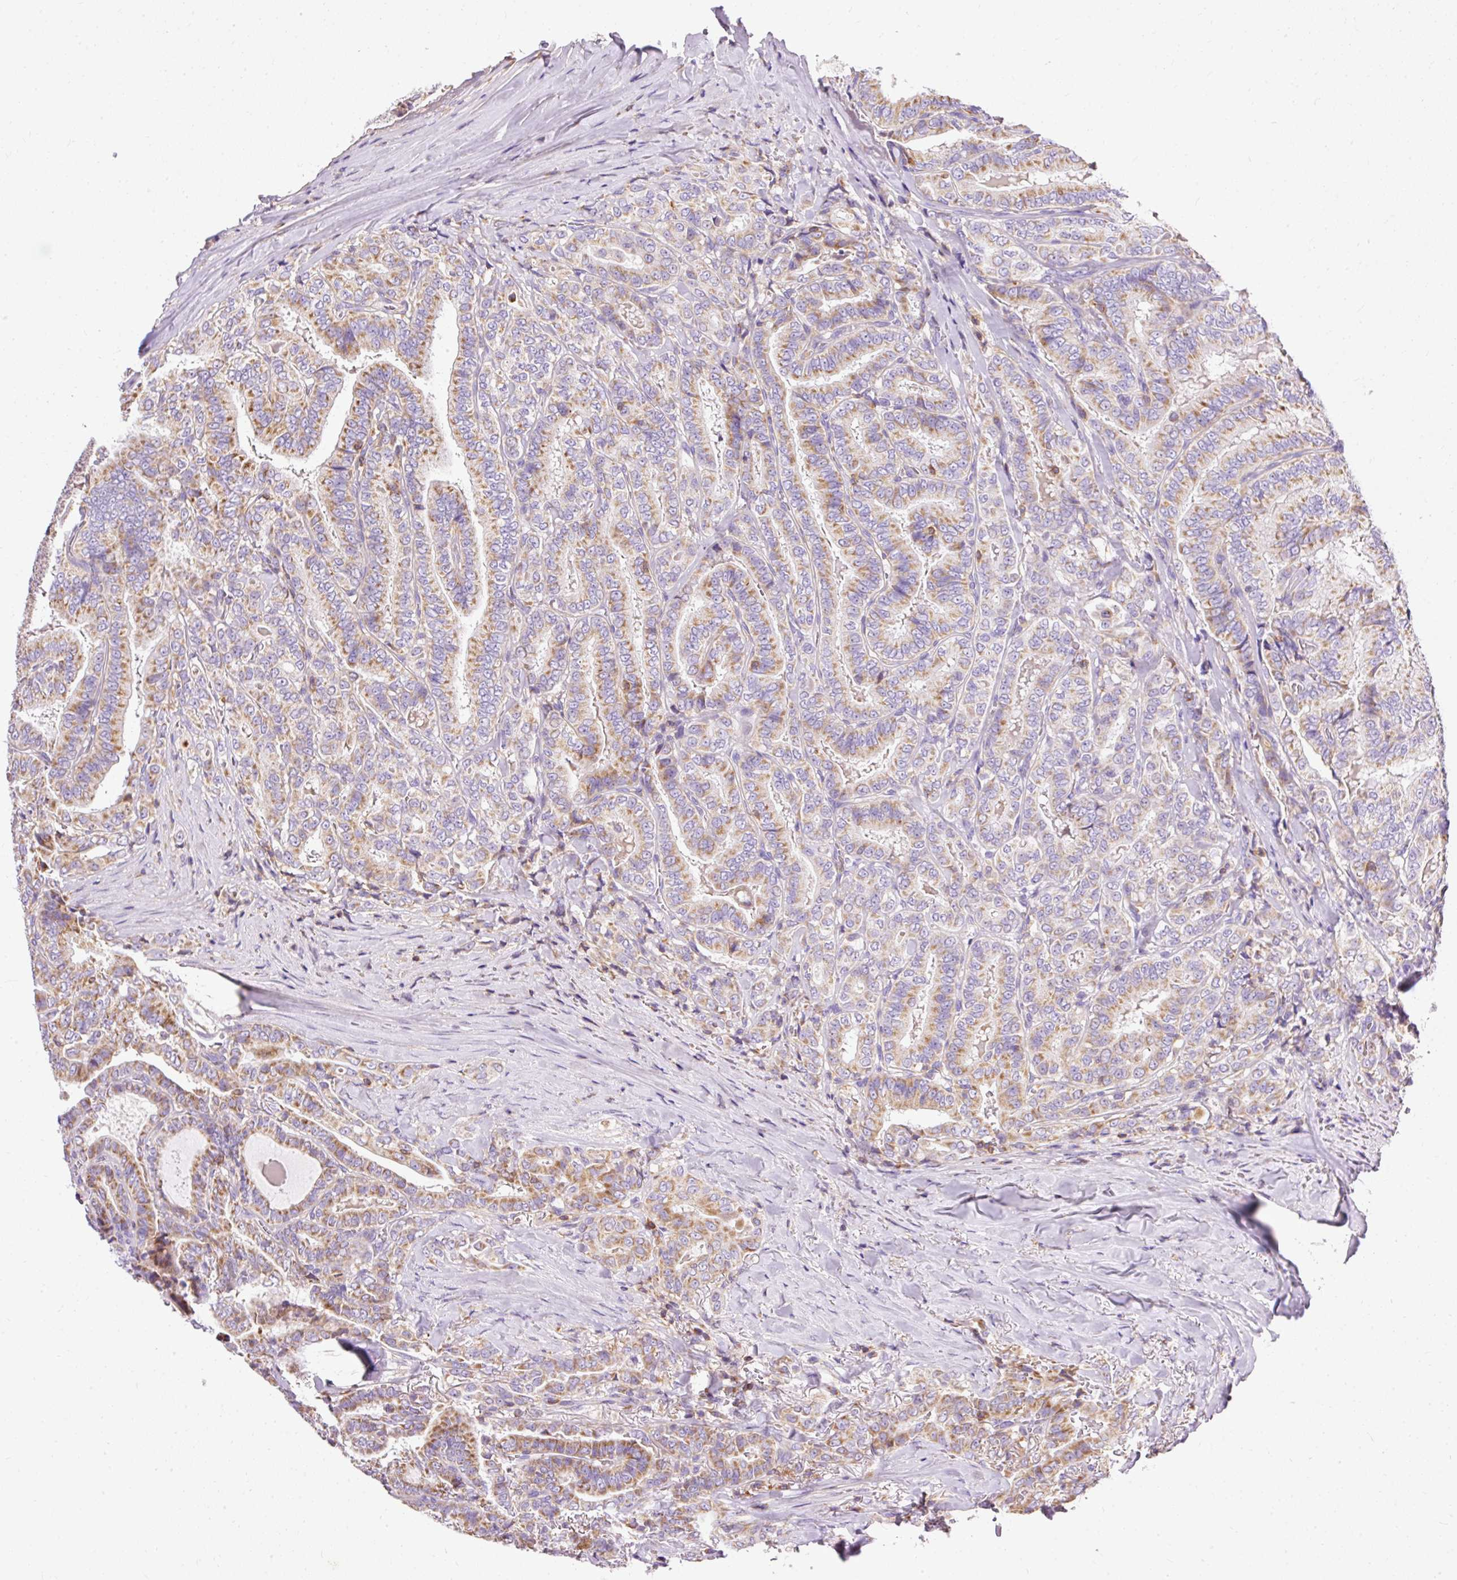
{"staining": {"intensity": "moderate", "quantity": ">75%", "location": "cytoplasmic/membranous"}, "tissue": "thyroid cancer", "cell_type": "Tumor cells", "image_type": "cancer", "snomed": [{"axis": "morphology", "description": "Papillary adenocarcinoma, NOS"}, {"axis": "topography", "description": "Thyroid gland"}], "caption": "Protein staining reveals moderate cytoplasmic/membranous positivity in approximately >75% of tumor cells in papillary adenocarcinoma (thyroid).", "gene": "IMMT", "patient": {"sex": "male", "age": 61}}